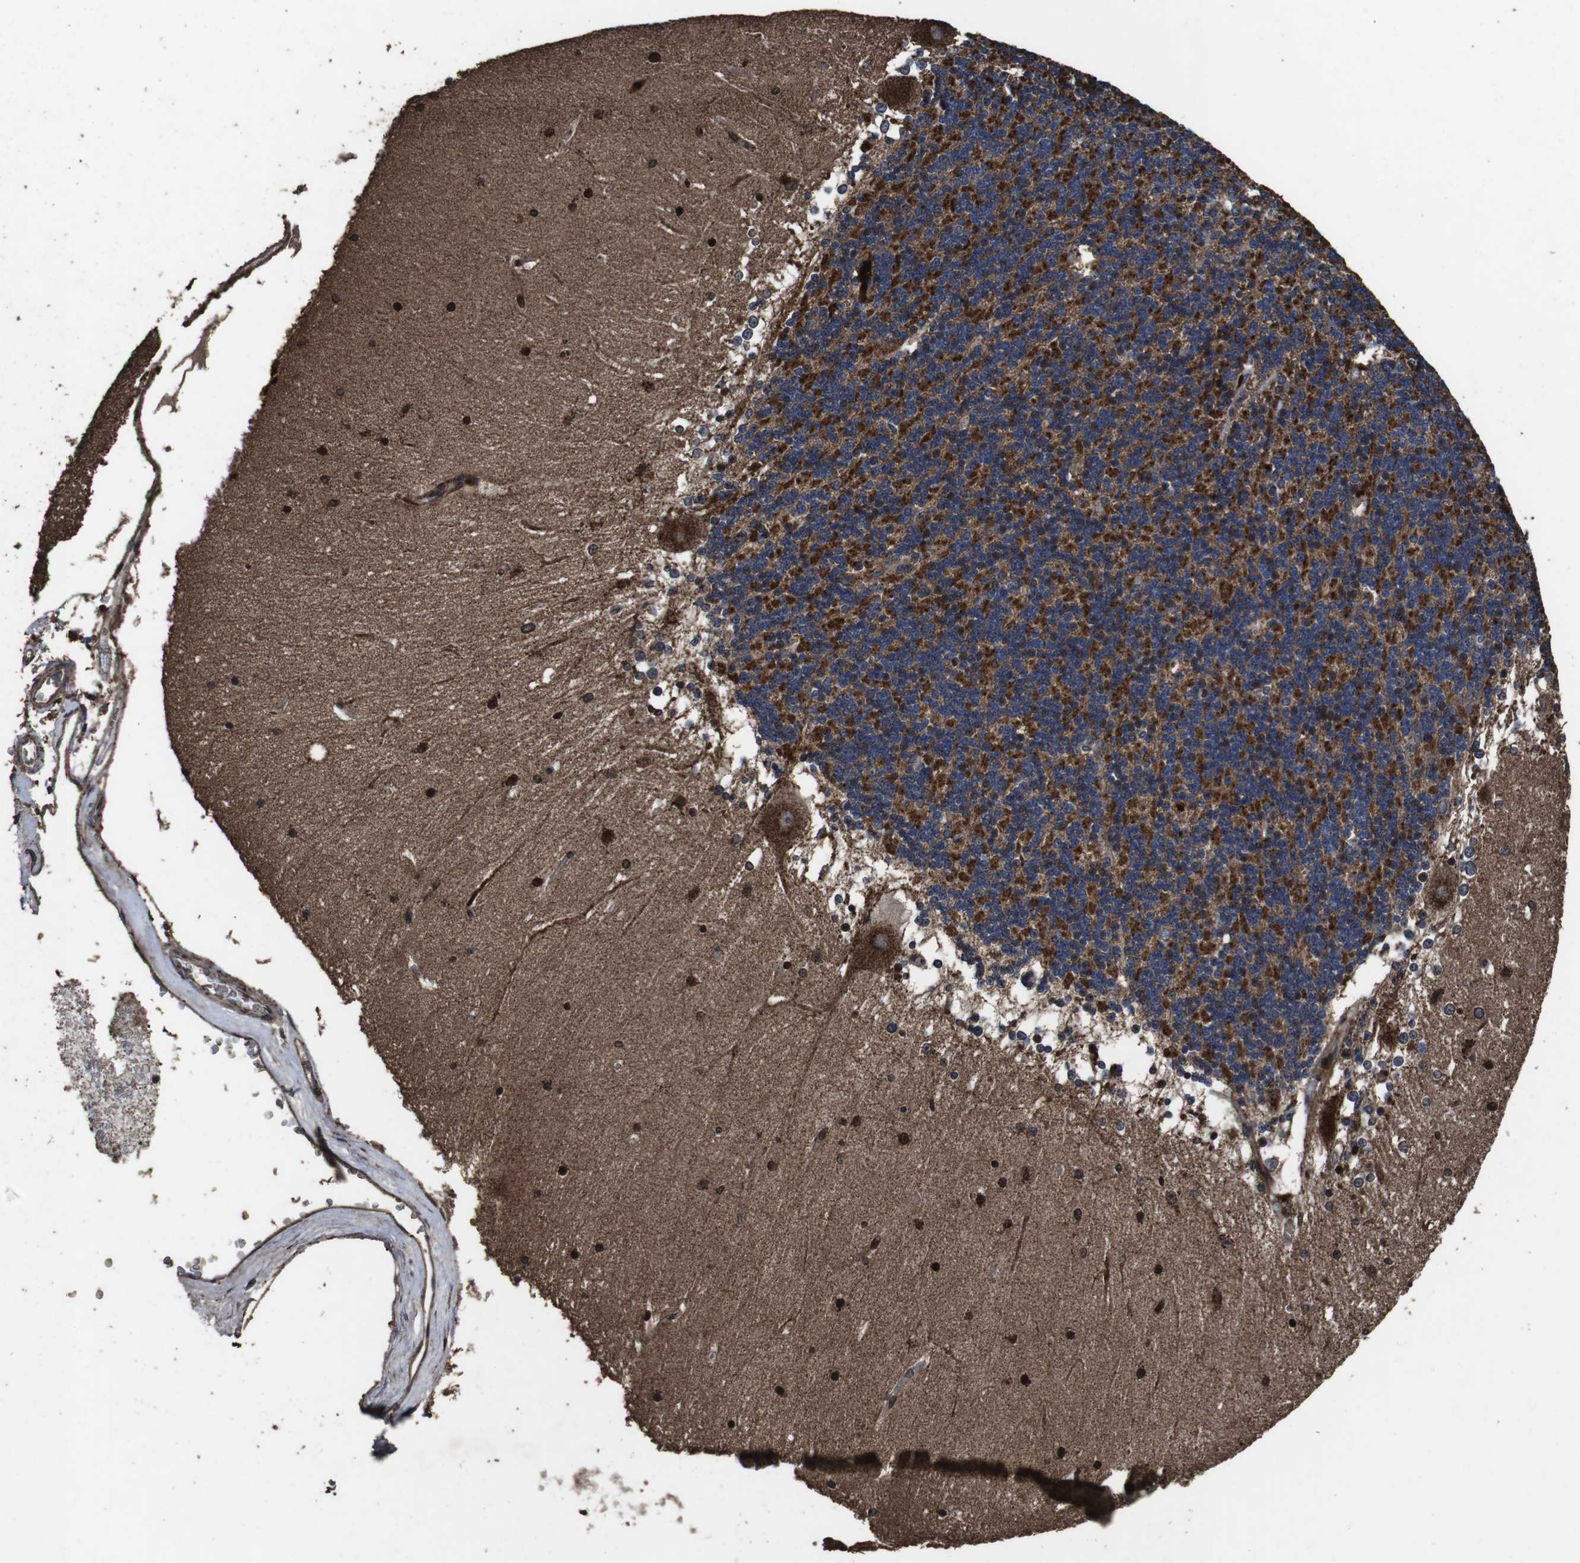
{"staining": {"intensity": "strong", "quantity": ">75%", "location": "cytoplasmic/membranous"}, "tissue": "cerebellum", "cell_type": "Cells in granular layer", "image_type": "normal", "snomed": [{"axis": "morphology", "description": "Normal tissue, NOS"}, {"axis": "topography", "description": "Cerebellum"}], "caption": "Immunohistochemical staining of normal cerebellum demonstrates strong cytoplasmic/membranous protein staining in approximately >75% of cells in granular layer. (brown staining indicates protein expression, while blue staining denotes nuclei).", "gene": "SMYD3", "patient": {"sex": "female", "age": 19}}